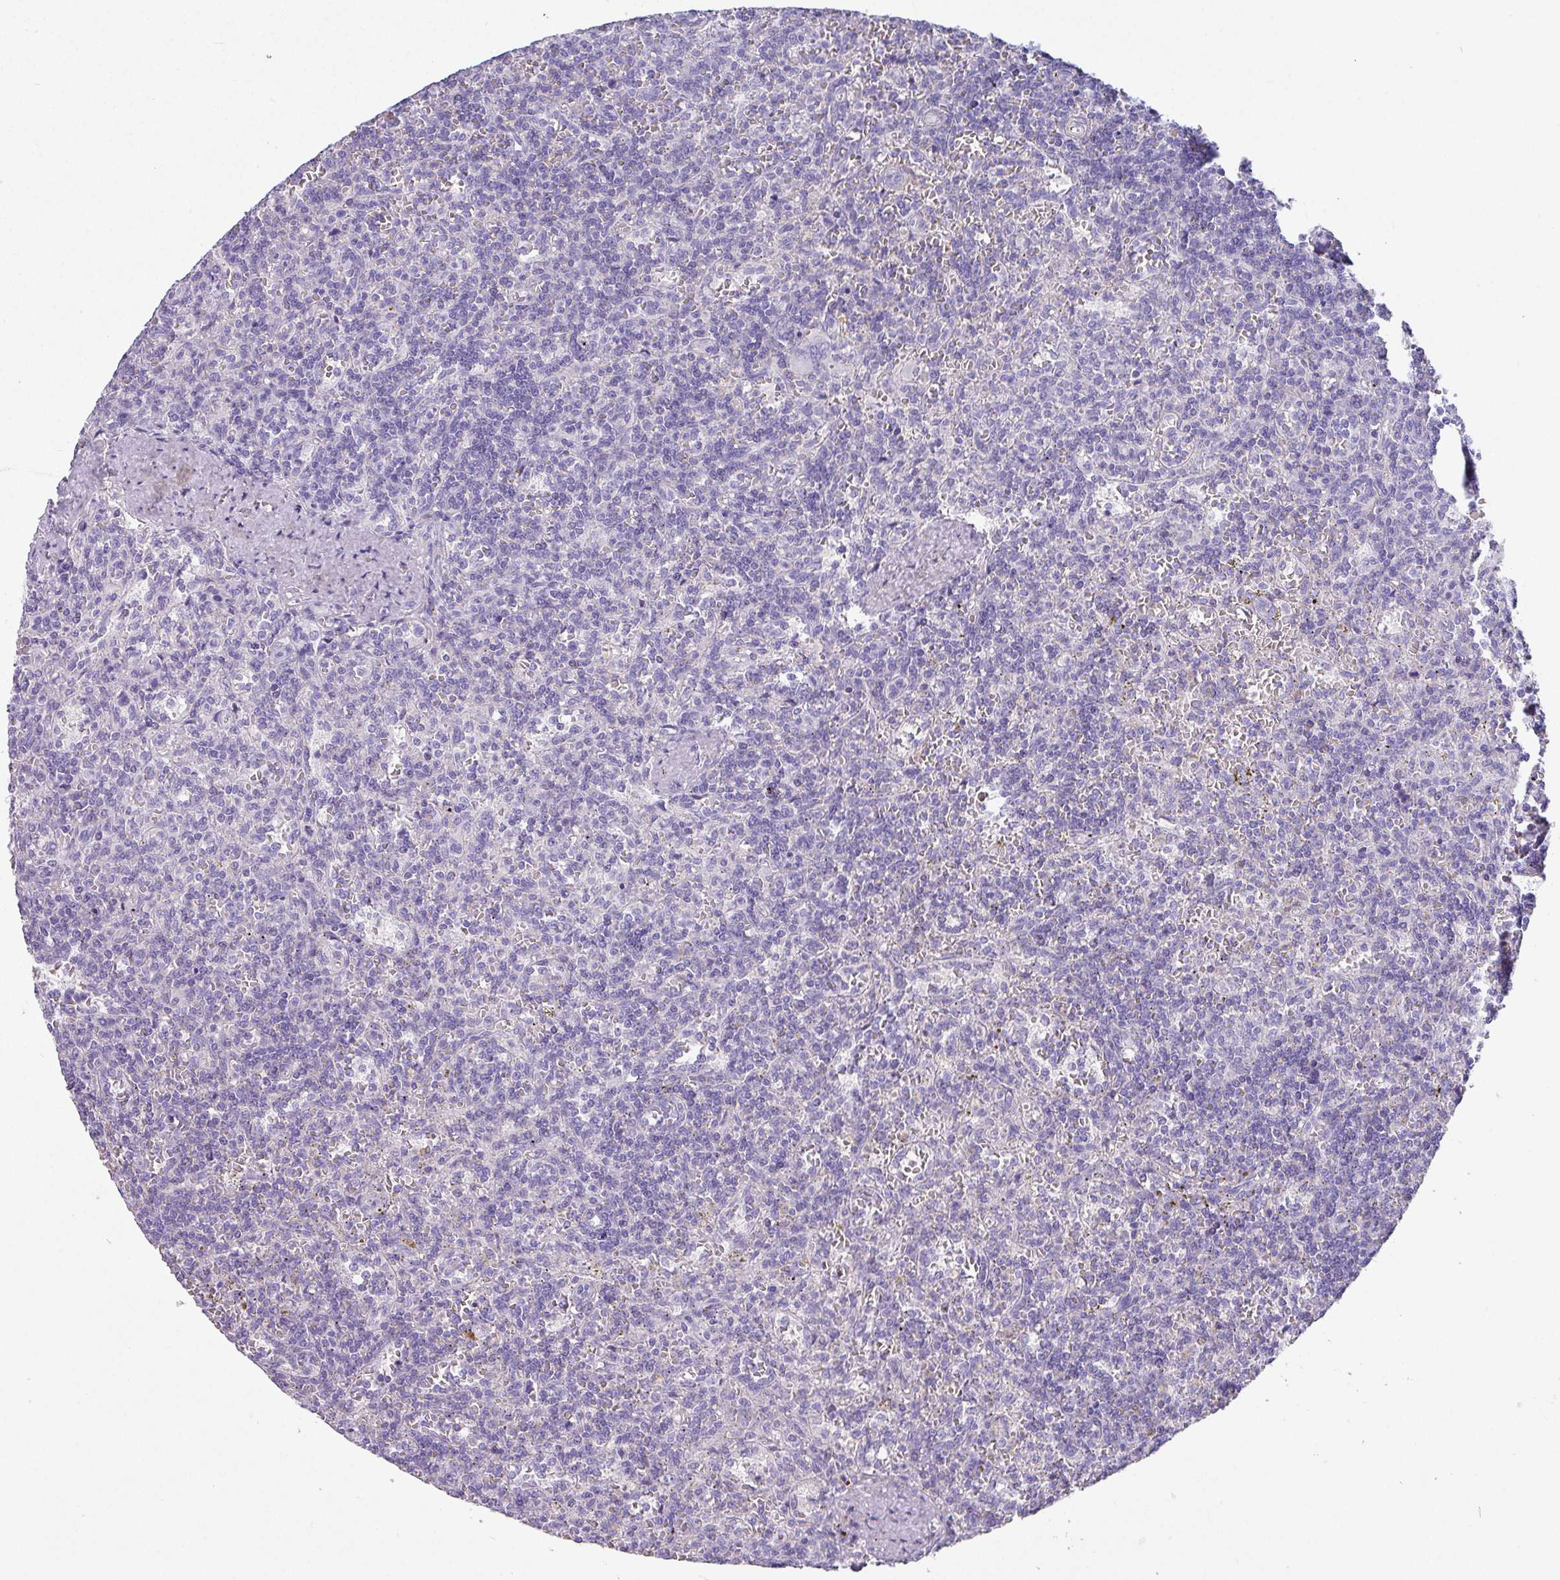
{"staining": {"intensity": "negative", "quantity": "none", "location": "none"}, "tissue": "lymphoma", "cell_type": "Tumor cells", "image_type": "cancer", "snomed": [{"axis": "morphology", "description": "Malignant lymphoma, non-Hodgkin's type, Low grade"}, {"axis": "topography", "description": "Spleen"}], "caption": "This photomicrograph is of lymphoma stained with IHC to label a protein in brown with the nuclei are counter-stained blue. There is no expression in tumor cells.", "gene": "GLI4", "patient": {"sex": "male", "age": 73}}